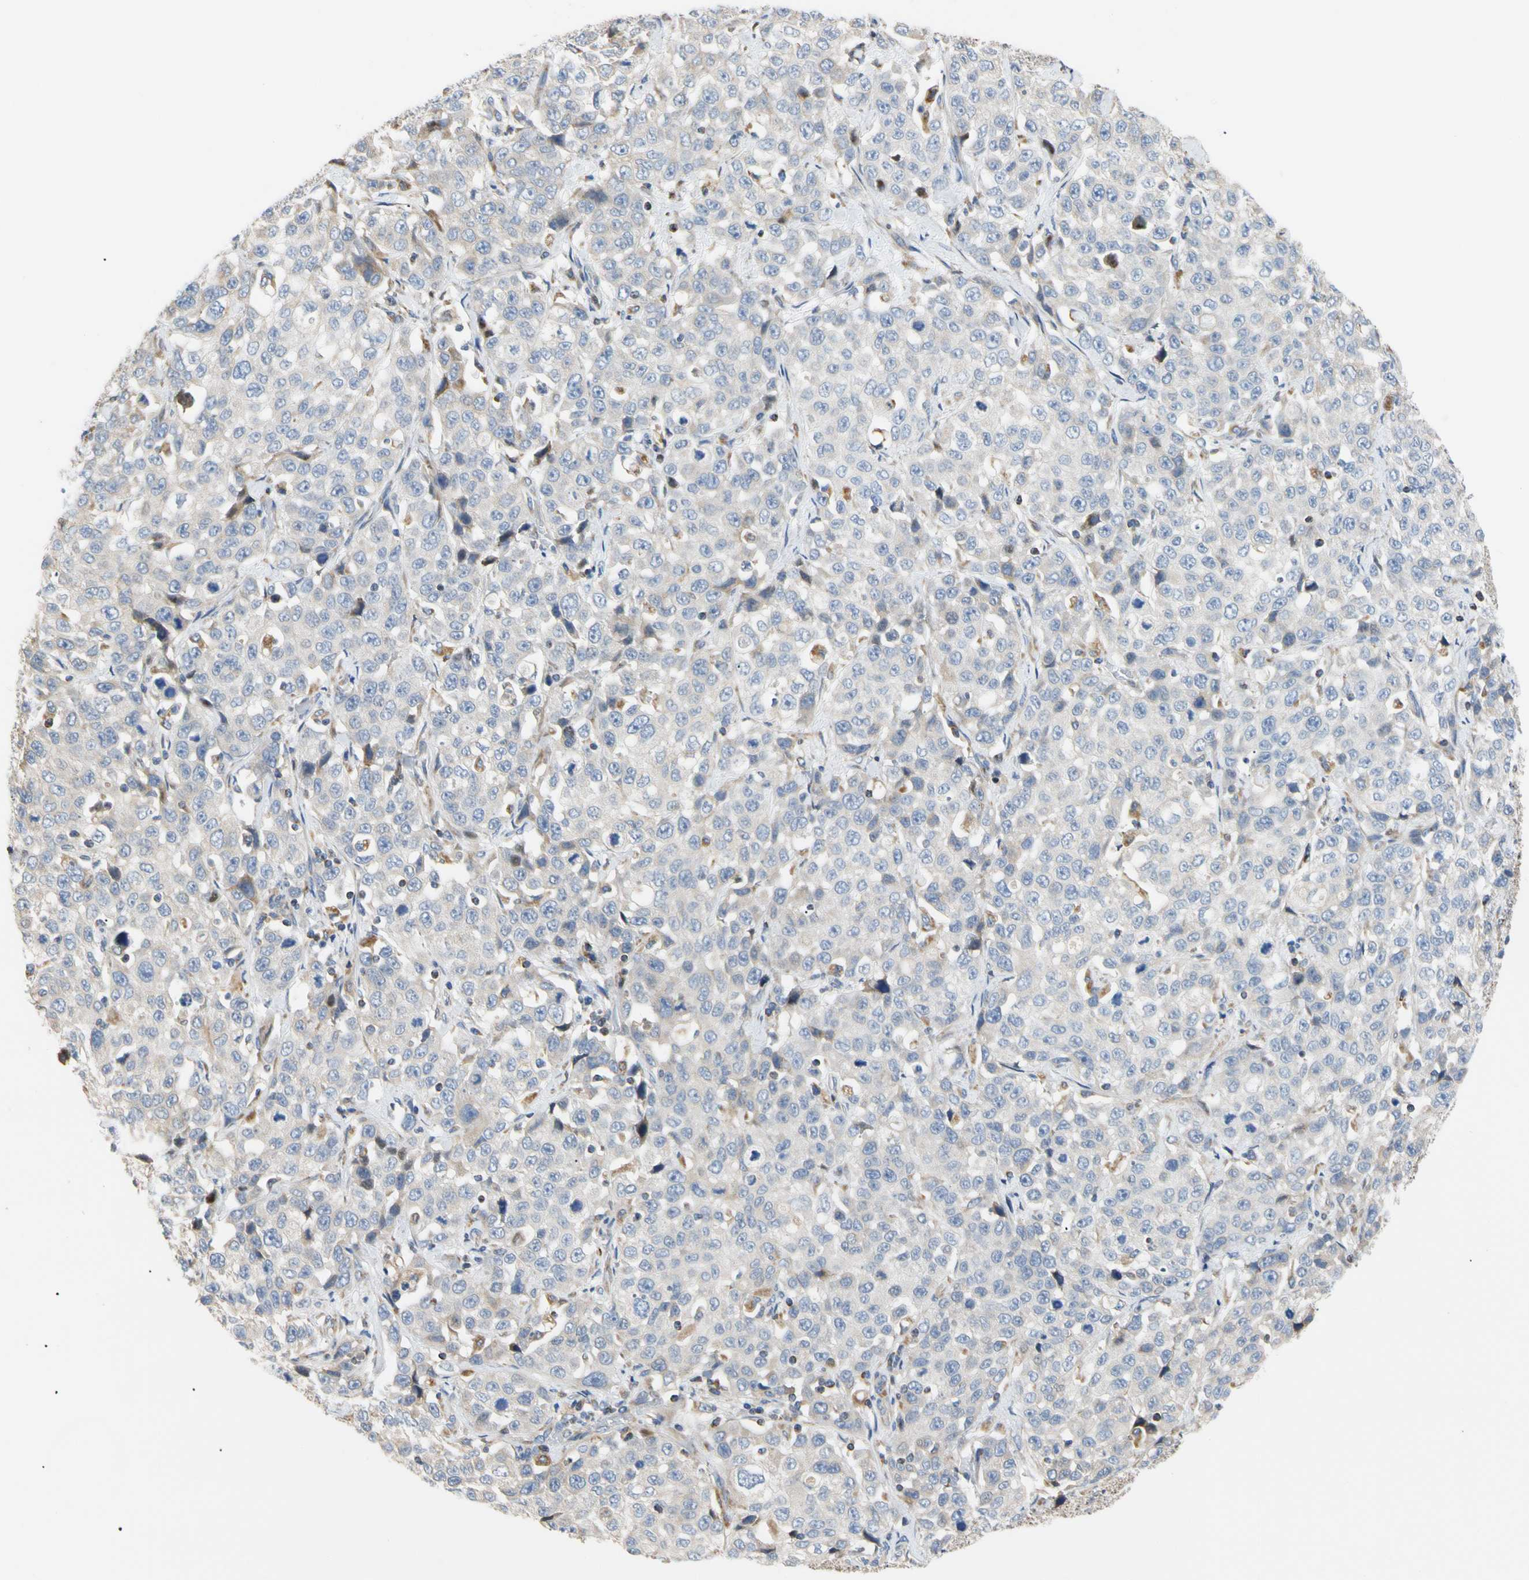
{"staining": {"intensity": "negative", "quantity": "none", "location": "none"}, "tissue": "stomach cancer", "cell_type": "Tumor cells", "image_type": "cancer", "snomed": [{"axis": "morphology", "description": "Normal tissue, NOS"}, {"axis": "morphology", "description": "Adenocarcinoma, NOS"}, {"axis": "topography", "description": "Stomach"}], "caption": "The image exhibits no significant staining in tumor cells of adenocarcinoma (stomach).", "gene": "PLGRKT", "patient": {"sex": "male", "age": 48}}